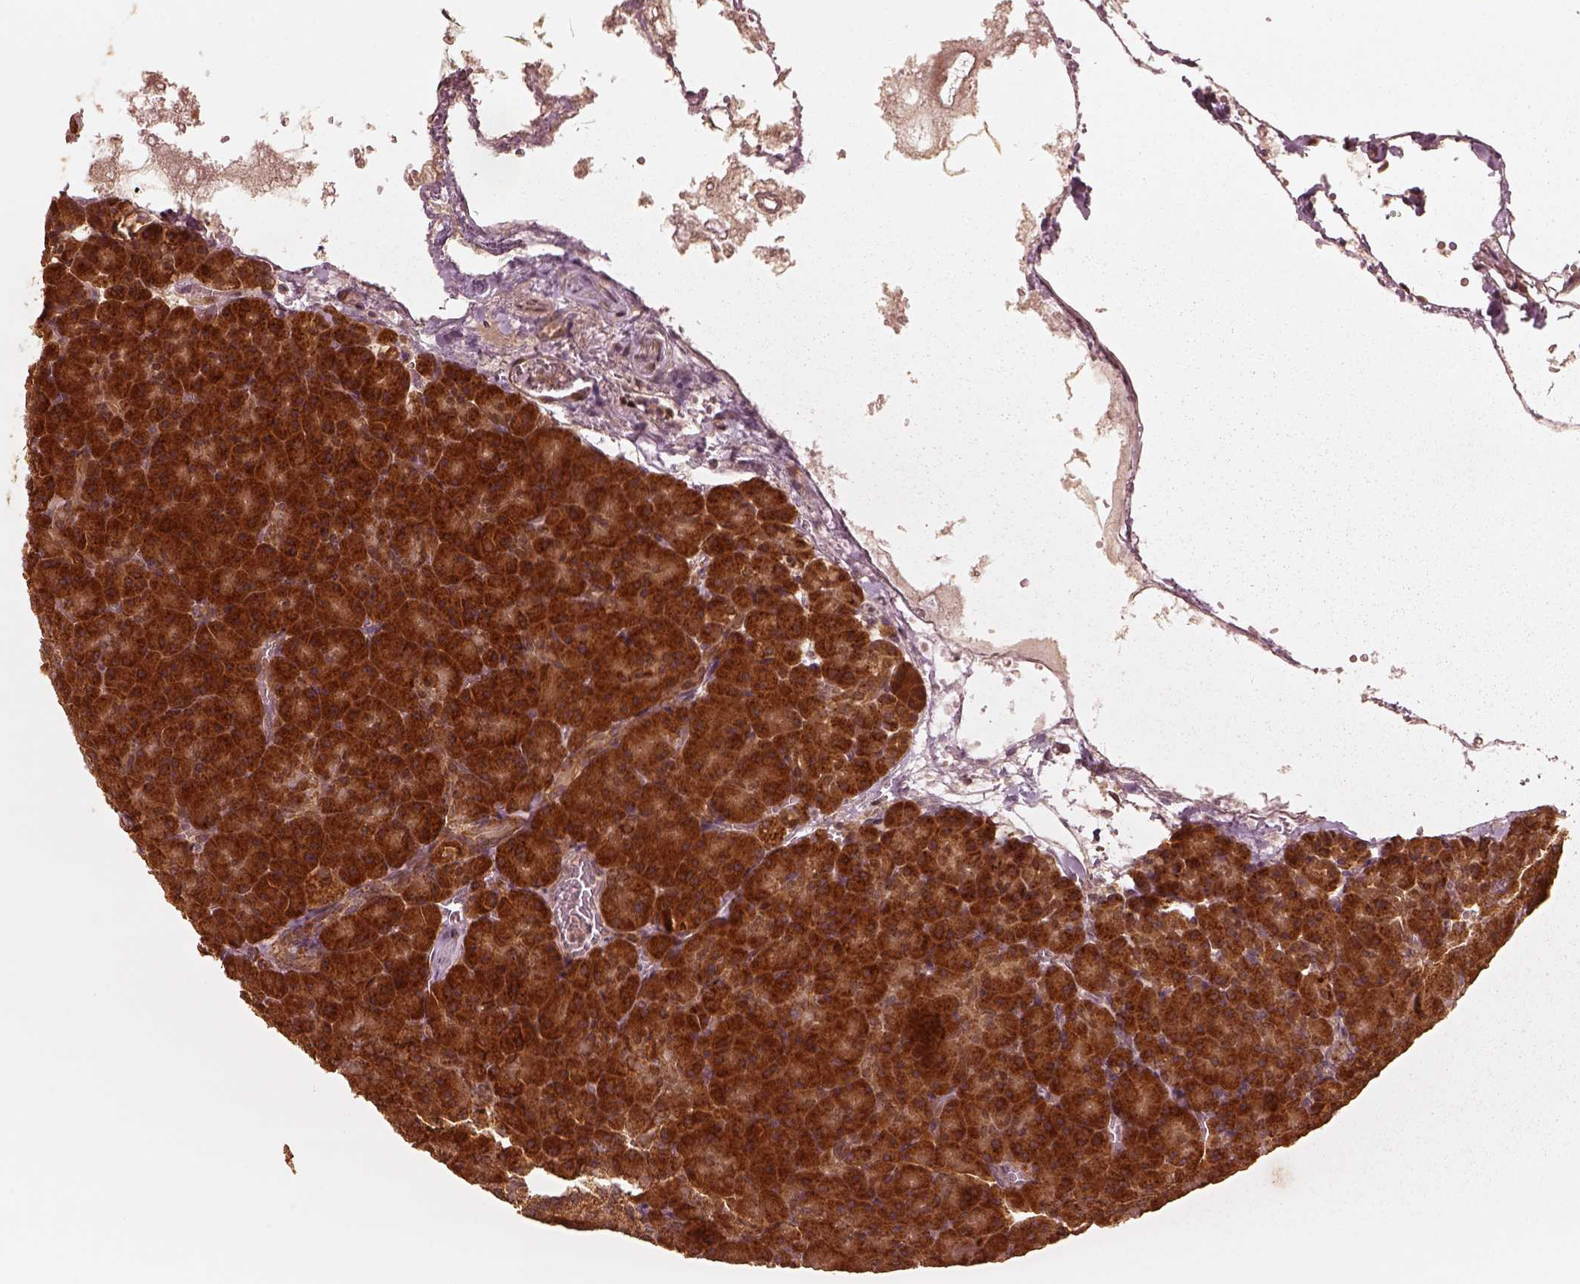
{"staining": {"intensity": "strong", "quantity": ">75%", "location": "cytoplasmic/membranous"}, "tissue": "pancreas", "cell_type": "Exocrine glandular cells", "image_type": "normal", "snomed": [{"axis": "morphology", "description": "Normal tissue, NOS"}, {"axis": "topography", "description": "Pancreas"}], "caption": "Immunohistochemistry photomicrograph of normal pancreas: human pancreas stained using immunohistochemistry (IHC) exhibits high levels of strong protein expression localized specifically in the cytoplasmic/membranous of exocrine glandular cells, appearing as a cytoplasmic/membranous brown color.", "gene": "DNAJC25", "patient": {"sex": "female", "age": 74}}